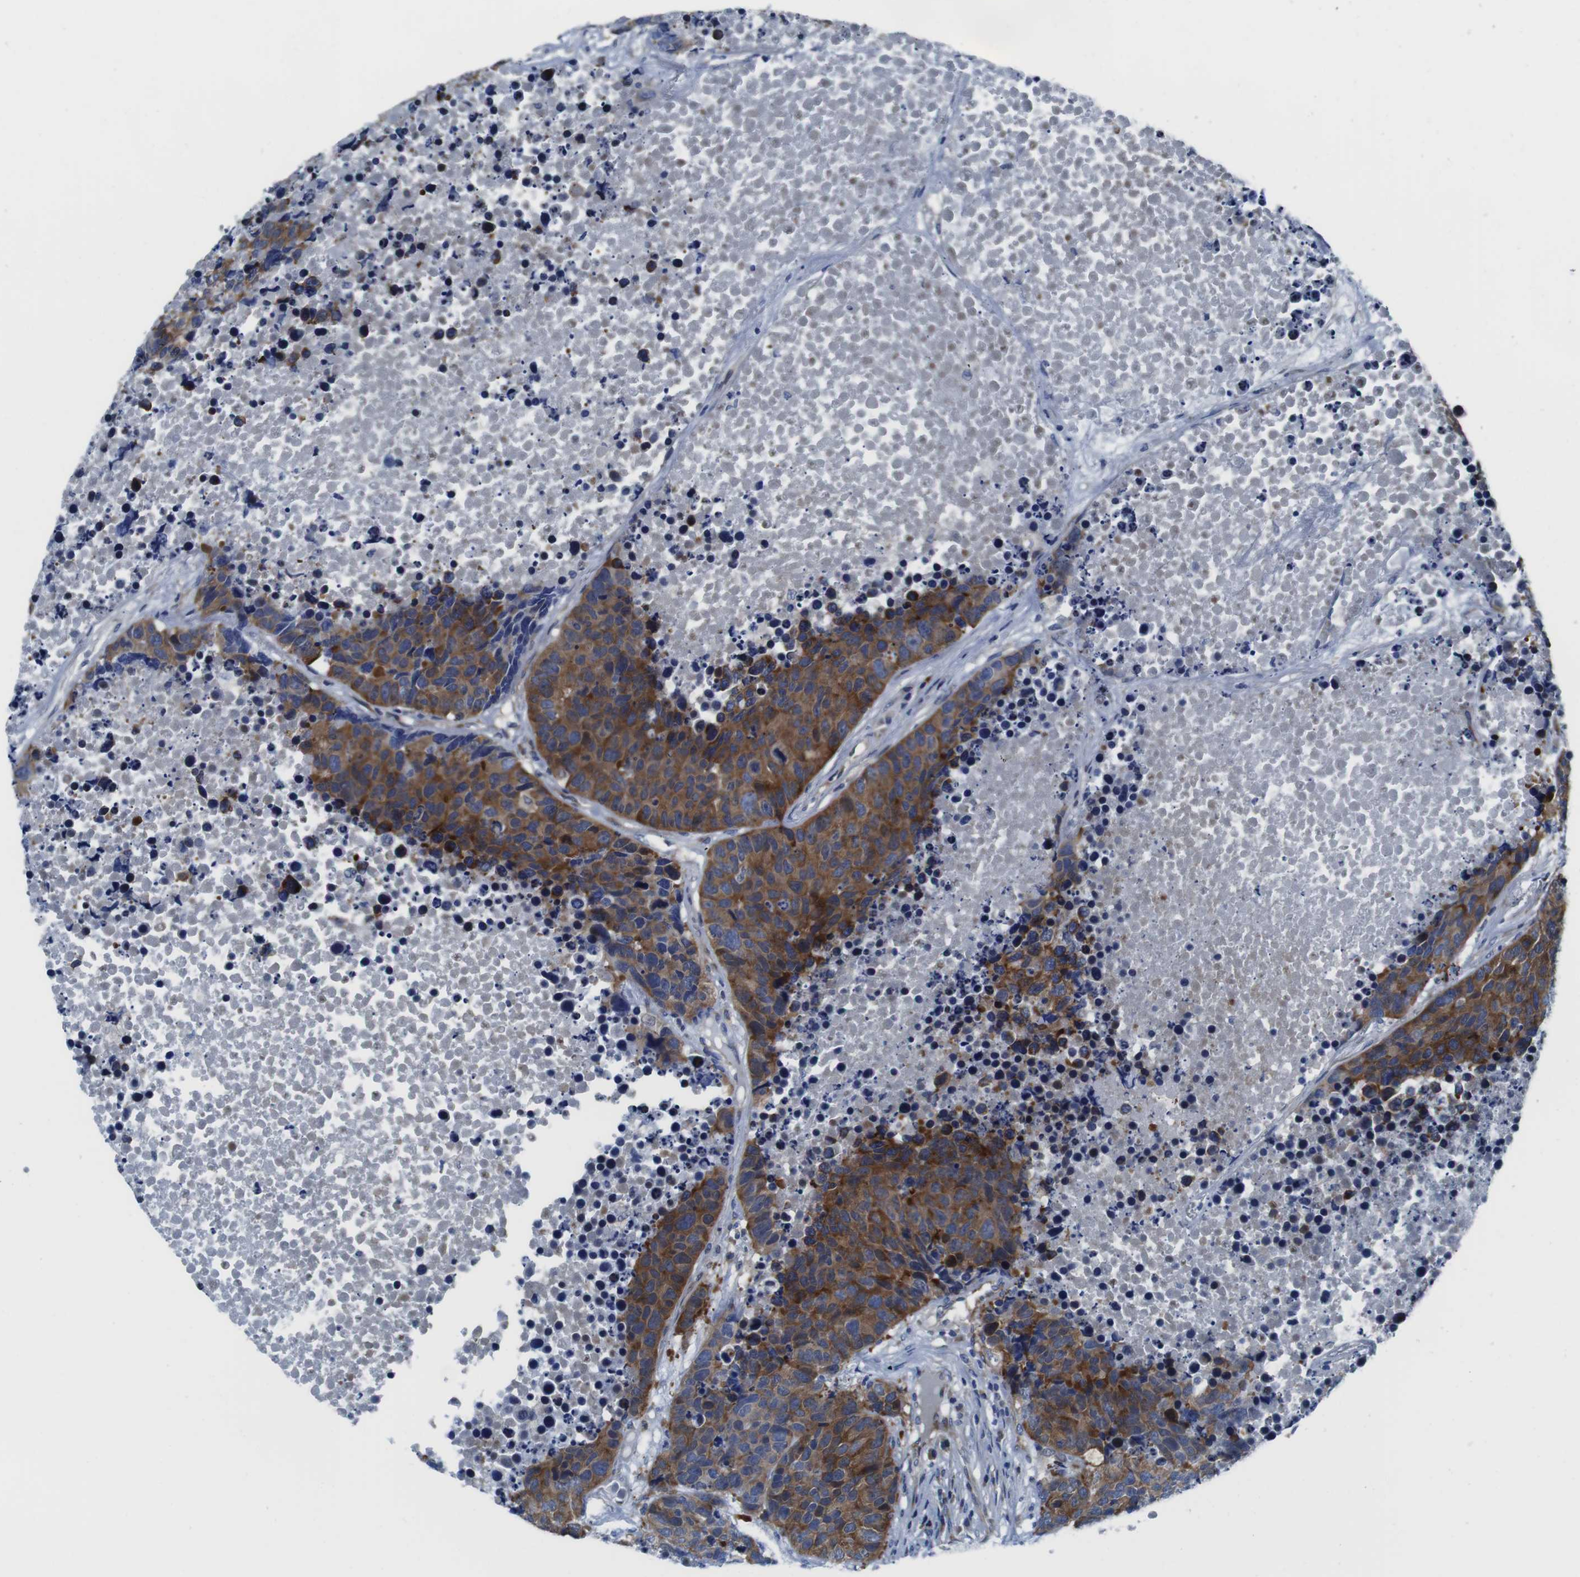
{"staining": {"intensity": "strong", "quantity": "25%-75%", "location": "cytoplasmic/membranous"}, "tissue": "carcinoid", "cell_type": "Tumor cells", "image_type": "cancer", "snomed": [{"axis": "morphology", "description": "Carcinoid, malignant, NOS"}, {"axis": "topography", "description": "Lung"}], "caption": "The immunohistochemical stain labels strong cytoplasmic/membranous staining in tumor cells of carcinoid (malignant) tissue.", "gene": "EIF4A1", "patient": {"sex": "male", "age": 60}}